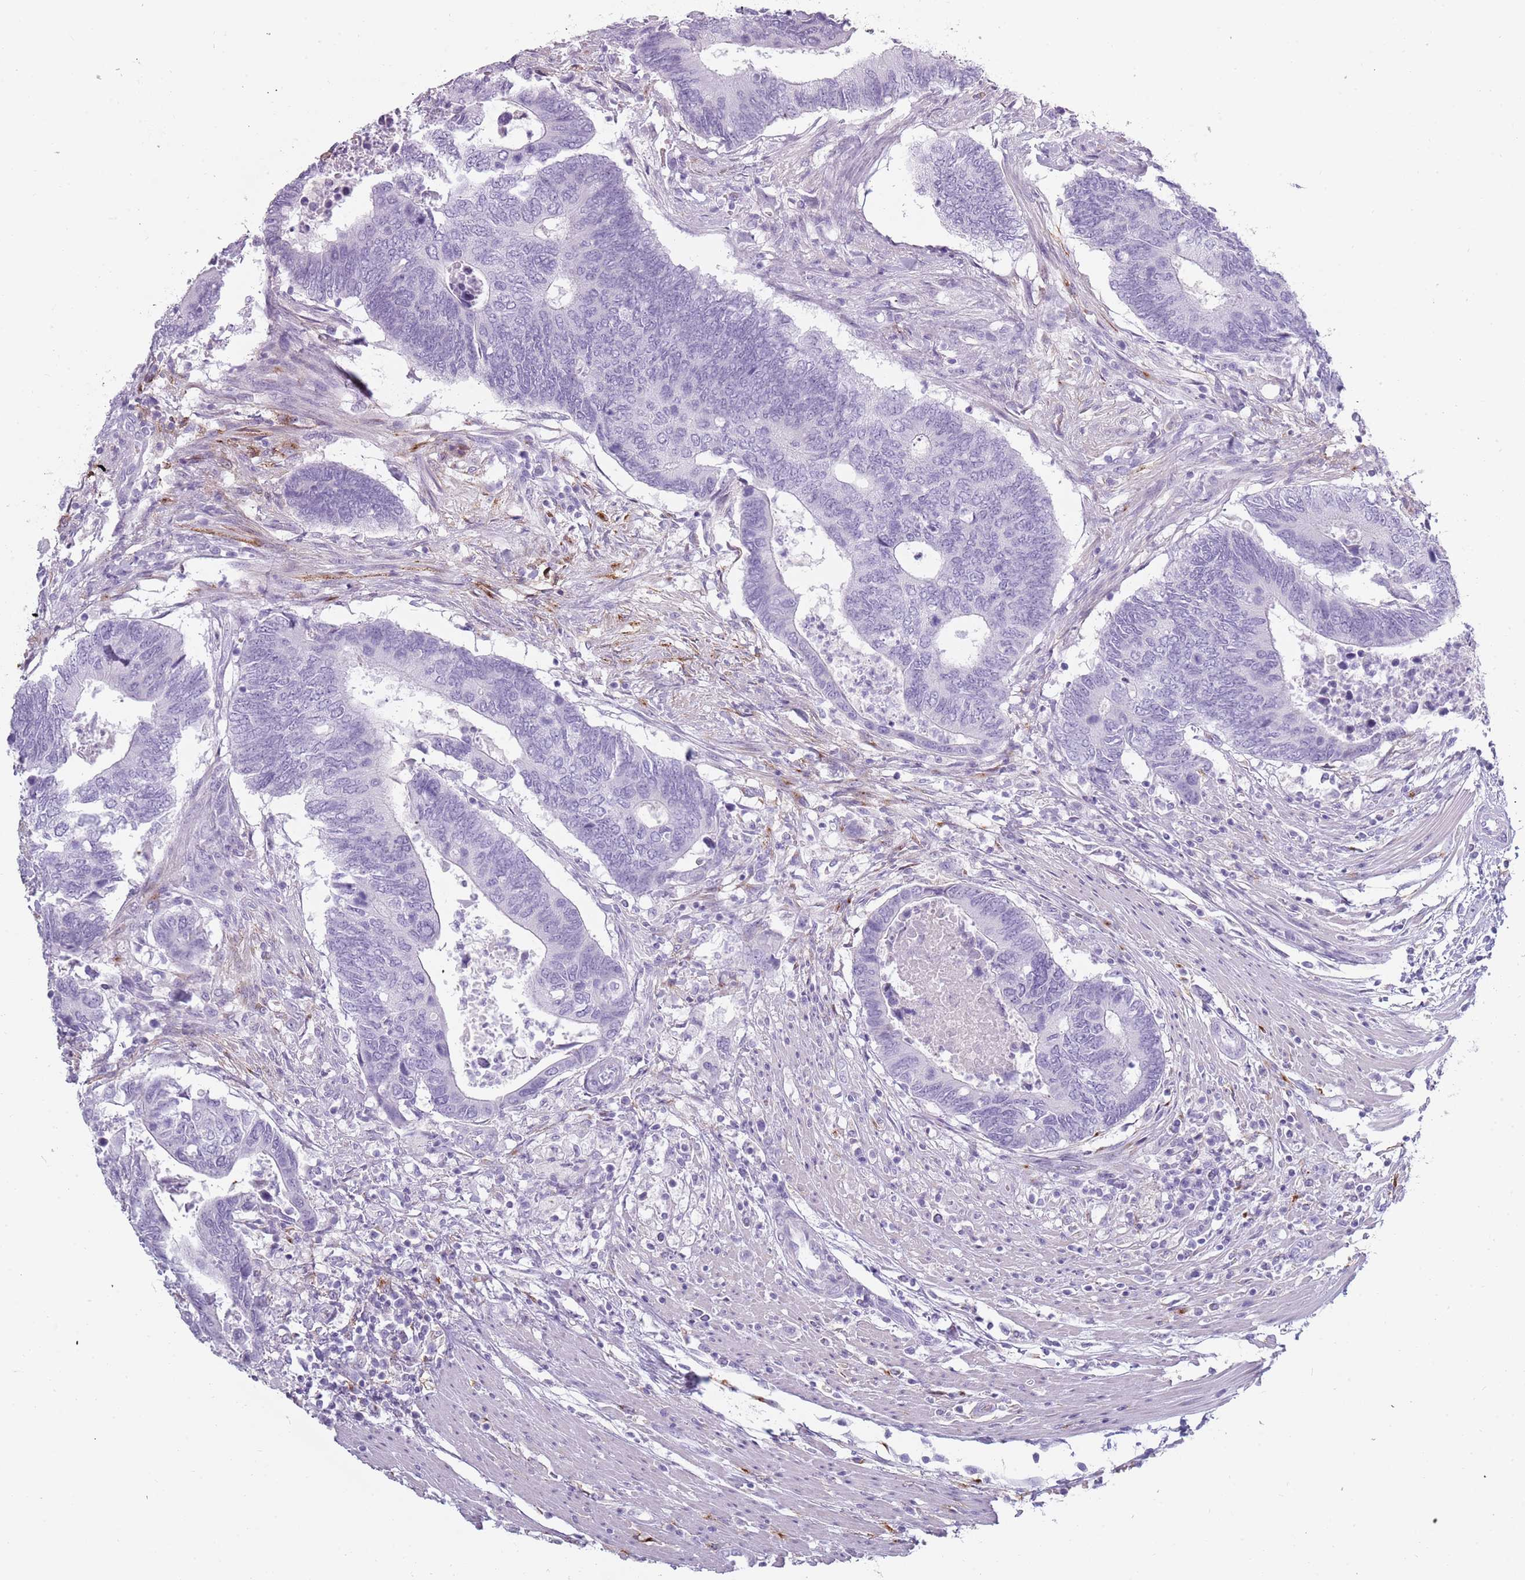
{"staining": {"intensity": "negative", "quantity": "none", "location": "none"}, "tissue": "colorectal cancer", "cell_type": "Tumor cells", "image_type": "cancer", "snomed": [{"axis": "morphology", "description": "Adenocarcinoma, NOS"}, {"axis": "topography", "description": "Colon"}], "caption": "IHC of adenocarcinoma (colorectal) reveals no staining in tumor cells.", "gene": "COLEC12", "patient": {"sex": "male", "age": 87}}